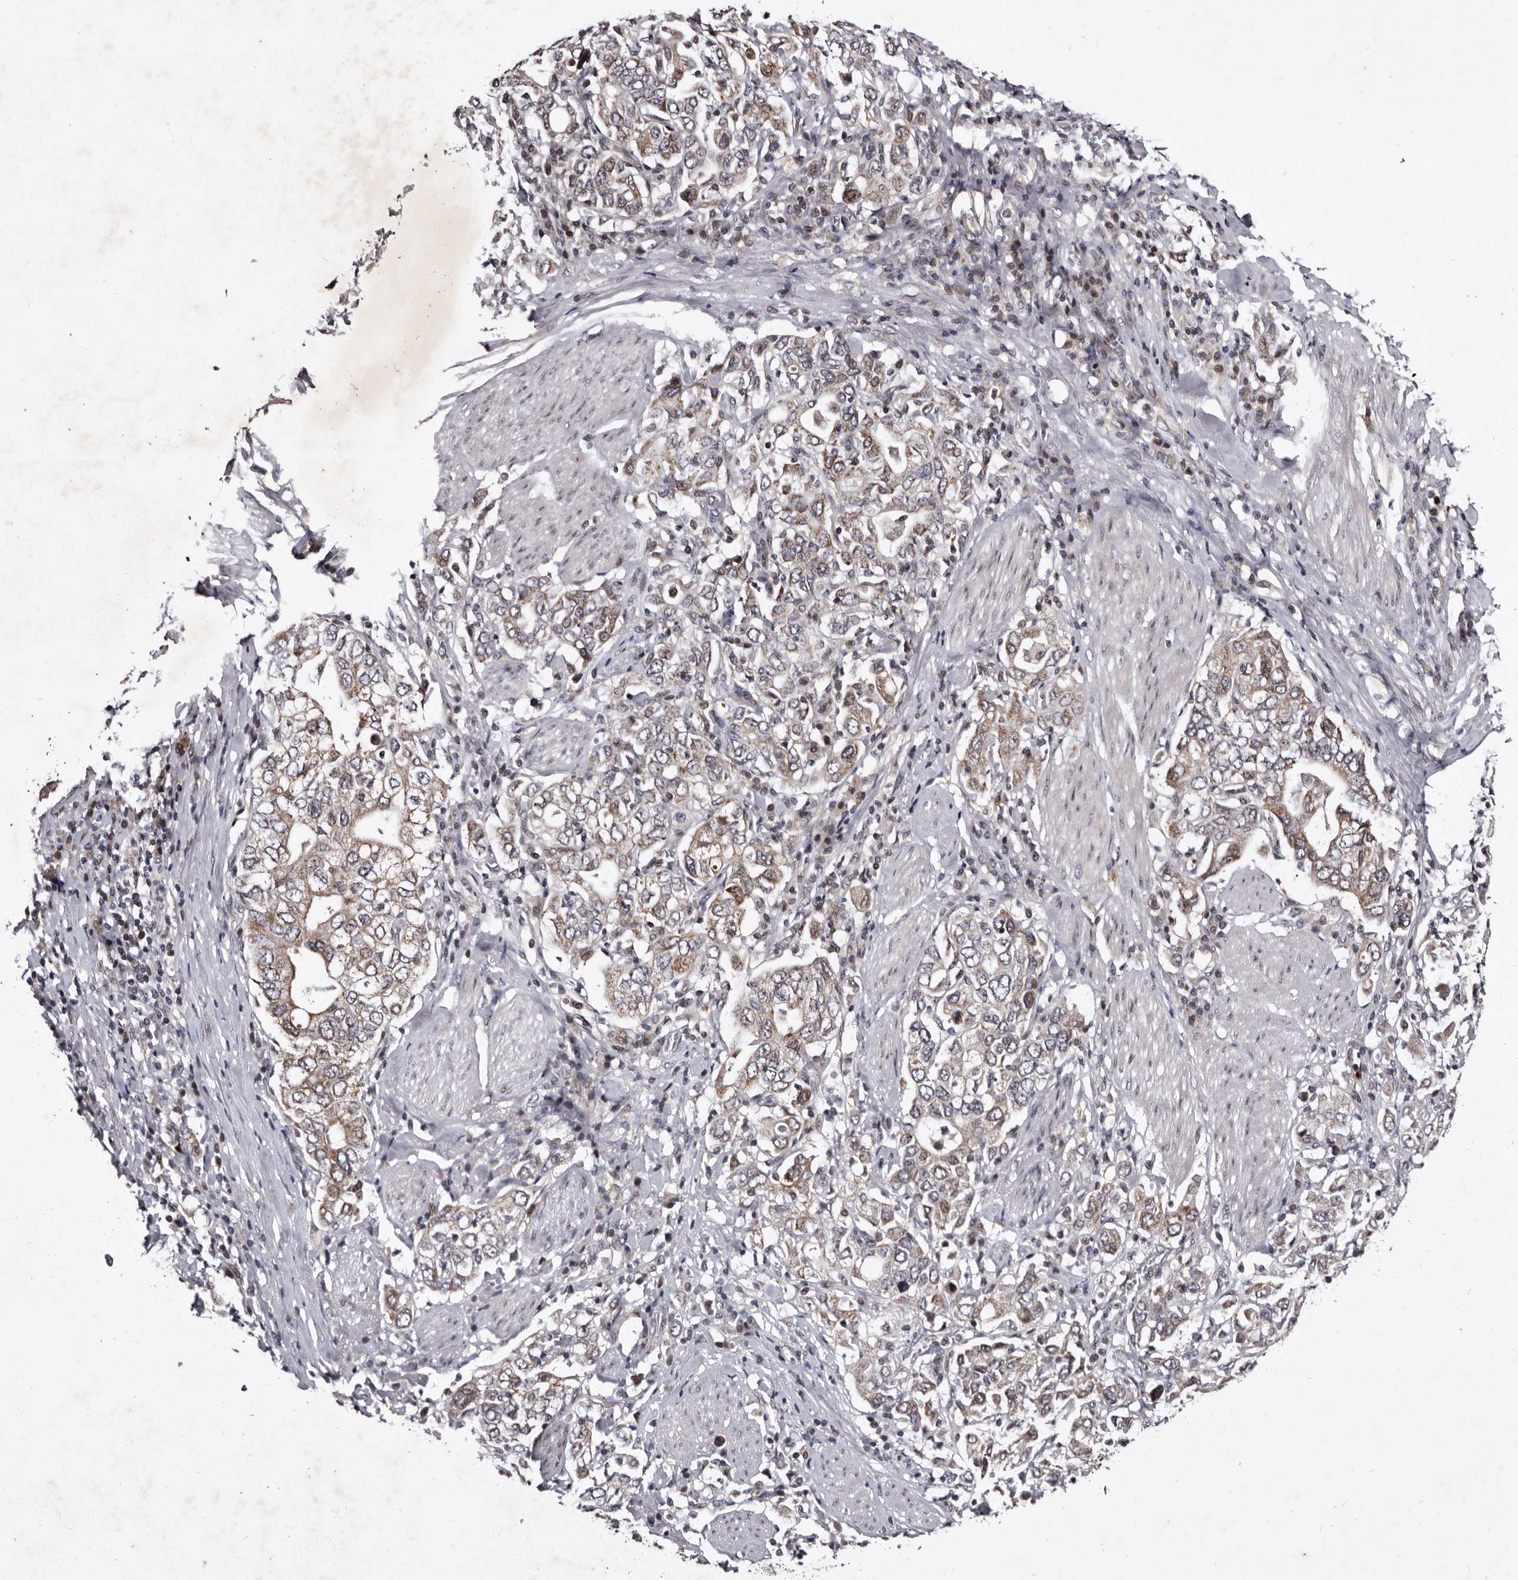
{"staining": {"intensity": "weak", "quantity": ">75%", "location": "cytoplasmic/membranous"}, "tissue": "stomach cancer", "cell_type": "Tumor cells", "image_type": "cancer", "snomed": [{"axis": "morphology", "description": "Adenocarcinoma, NOS"}, {"axis": "topography", "description": "Stomach, upper"}], "caption": "Stomach cancer stained with a brown dye demonstrates weak cytoplasmic/membranous positive expression in about >75% of tumor cells.", "gene": "TNKS", "patient": {"sex": "male", "age": 62}}